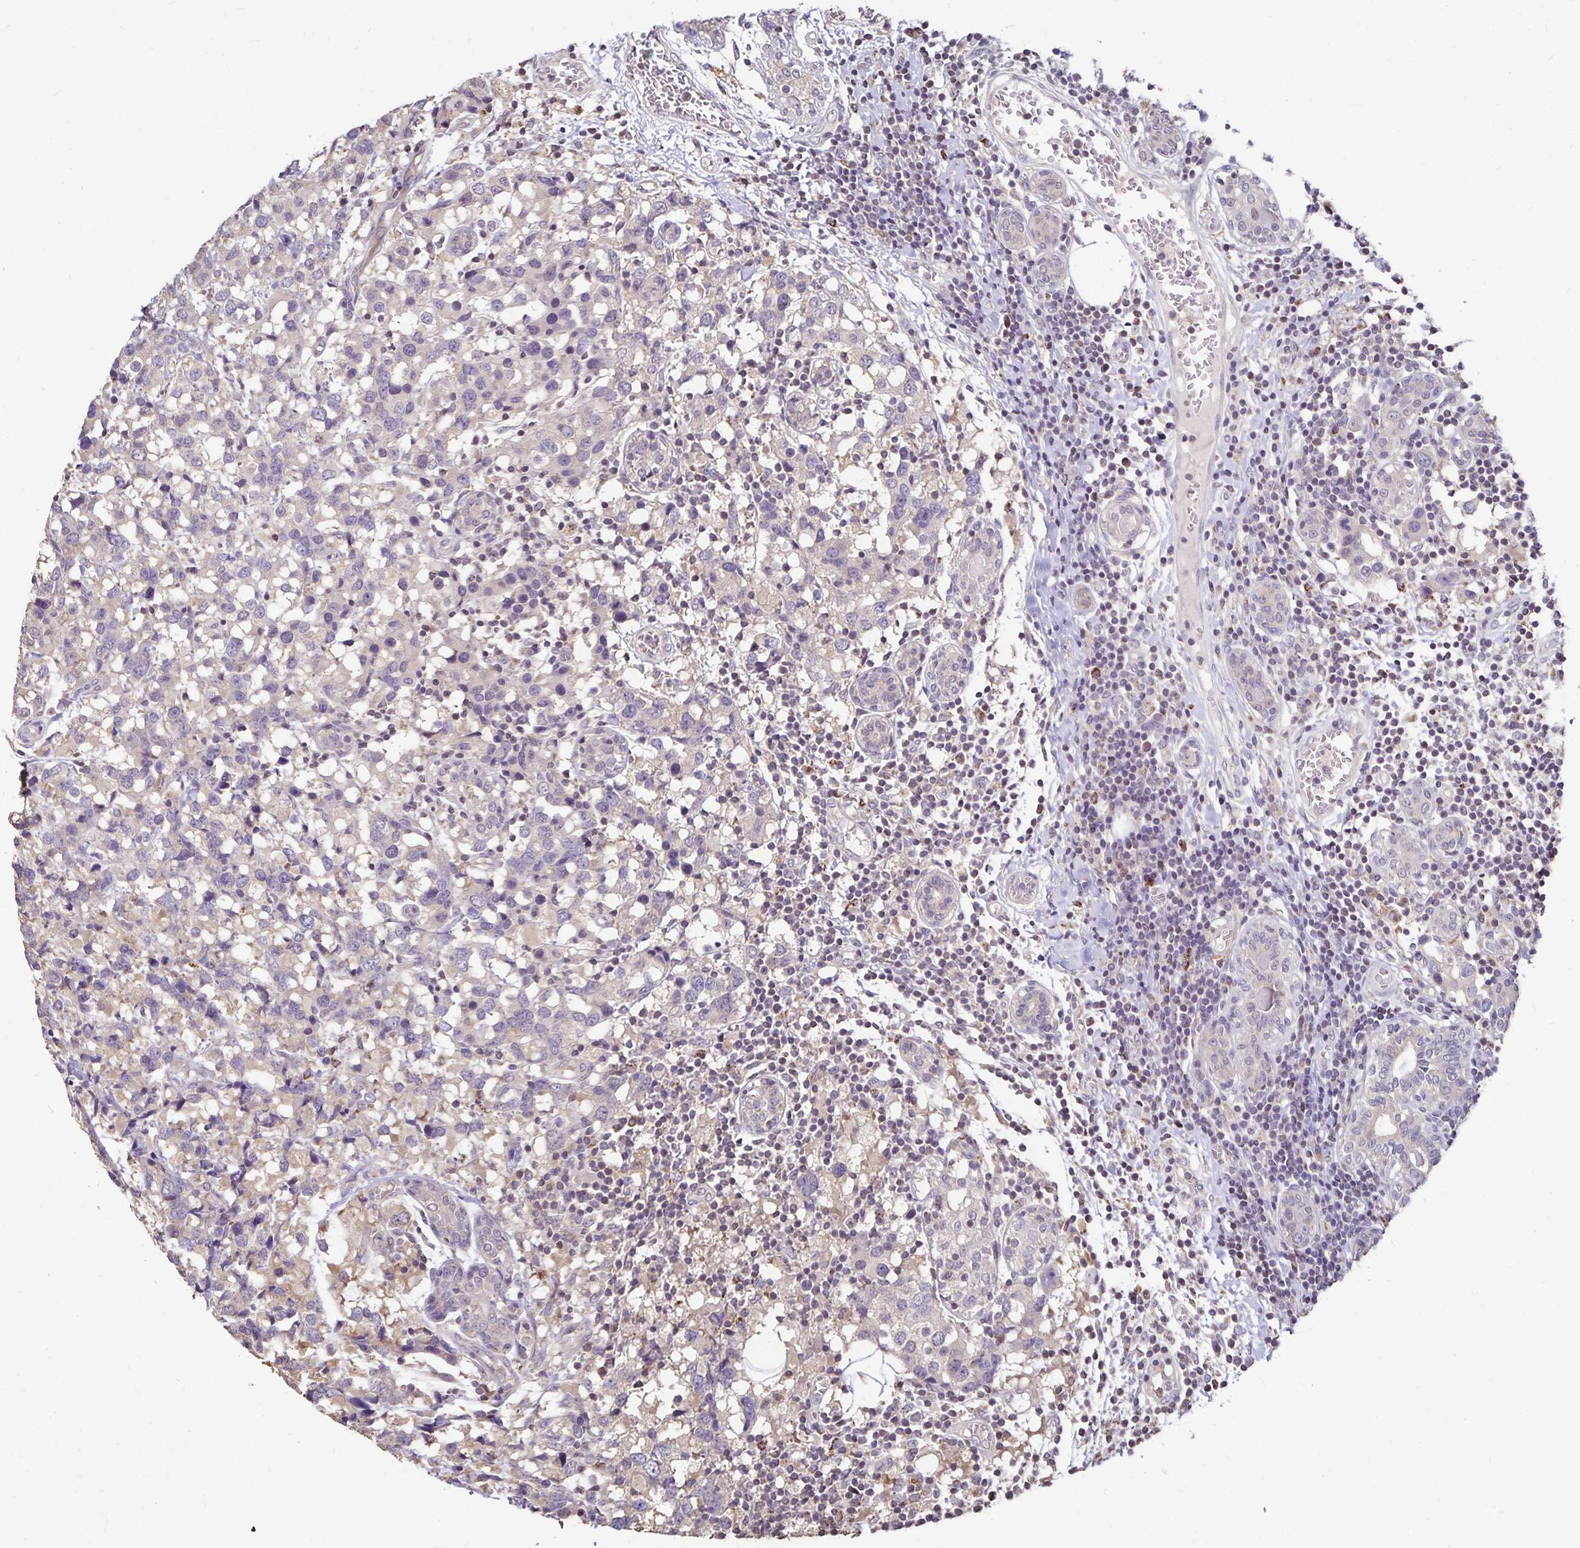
{"staining": {"intensity": "negative", "quantity": "none", "location": "none"}, "tissue": "breast cancer", "cell_type": "Tumor cells", "image_type": "cancer", "snomed": [{"axis": "morphology", "description": "Lobular carcinoma"}, {"axis": "topography", "description": "Breast"}], "caption": "A histopathology image of breast cancer (lobular carcinoma) stained for a protein demonstrates no brown staining in tumor cells. Brightfield microscopy of immunohistochemistry stained with DAB (3,3'-diaminobenzidine) (brown) and hematoxylin (blue), captured at high magnification.", "gene": "EMC10", "patient": {"sex": "female", "age": 59}}